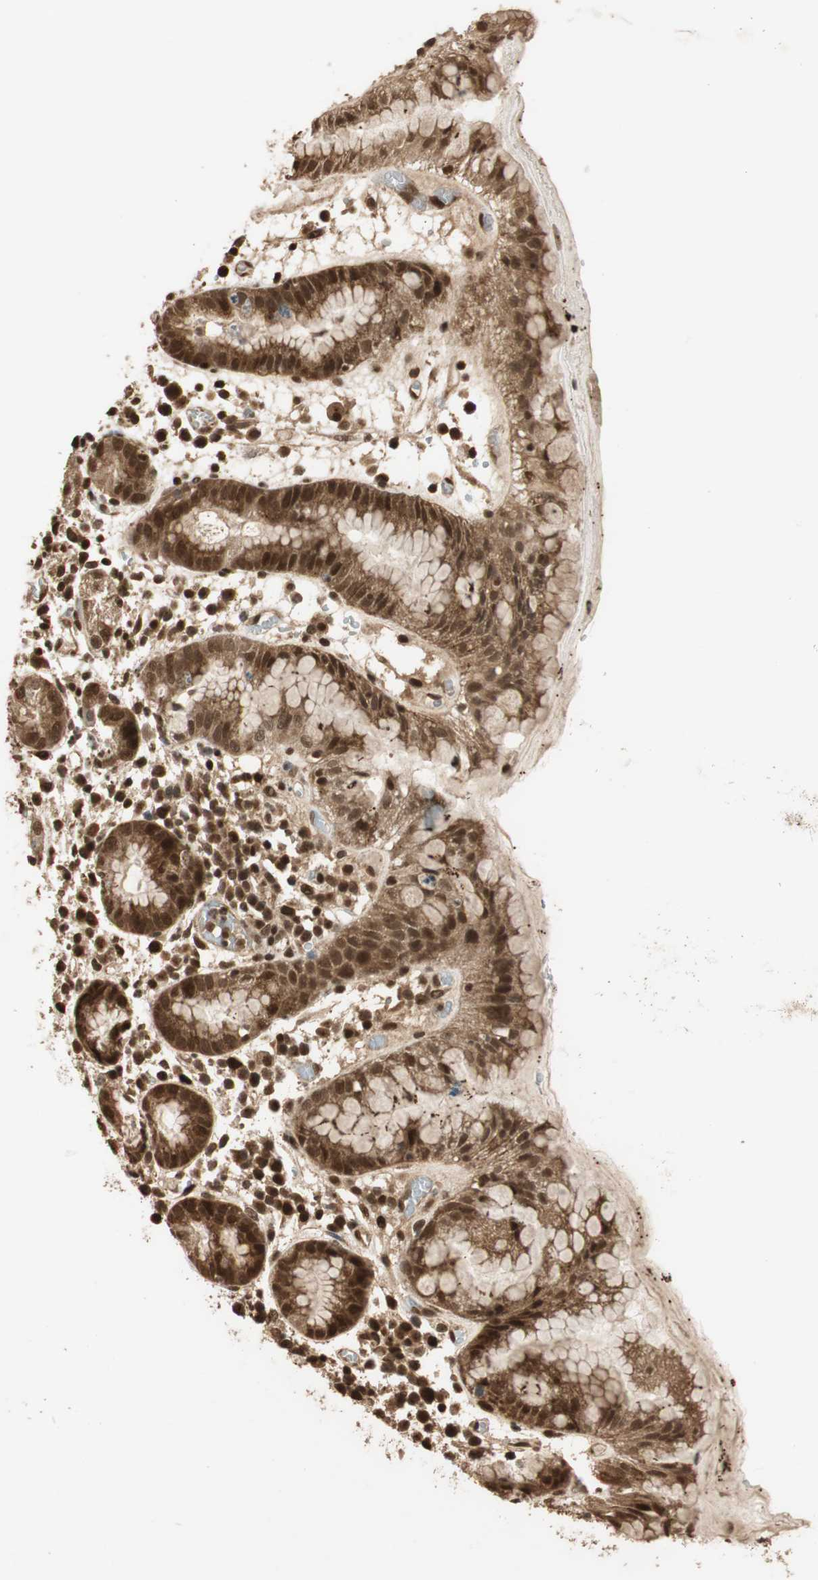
{"staining": {"intensity": "strong", "quantity": ">75%", "location": "cytoplasmic/membranous,nuclear"}, "tissue": "stomach", "cell_type": "Glandular cells", "image_type": "normal", "snomed": [{"axis": "morphology", "description": "Normal tissue, NOS"}, {"axis": "topography", "description": "Stomach"}, {"axis": "topography", "description": "Stomach, lower"}], "caption": "High-power microscopy captured an immunohistochemistry (IHC) photomicrograph of unremarkable stomach, revealing strong cytoplasmic/membranous,nuclear positivity in approximately >75% of glandular cells.", "gene": "RPA3", "patient": {"sex": "female", "age": 75}}